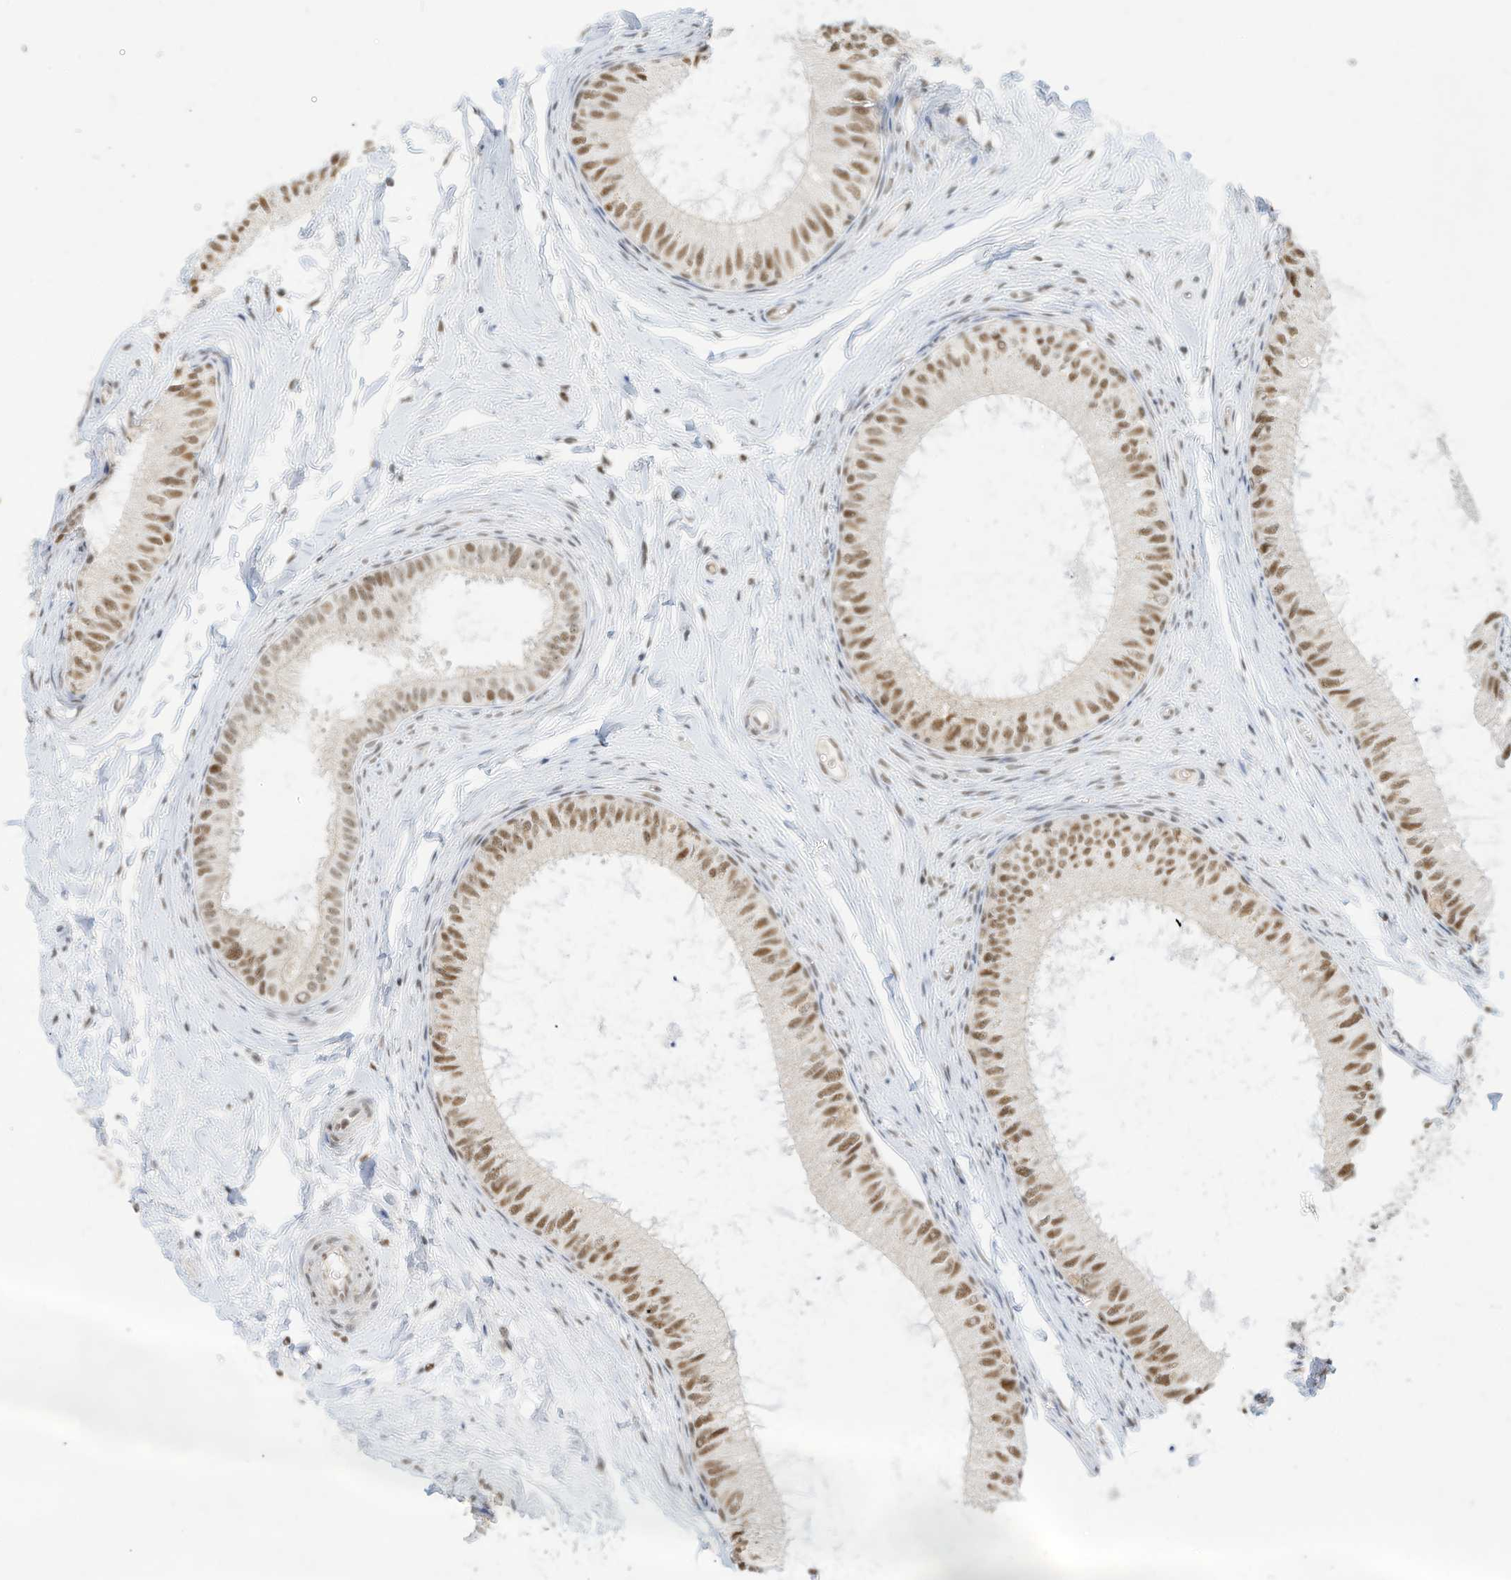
{"staining": {"intensity": "moderate", "quantity": ">75%", "location": "nuclear"}, "tissue": "epididymis", "cell_type": "Glandular cells", "image_type": "normal", "snomed": [{"axis": "morphology", "description": "Normal tissue, NOS"}, {"axis": "topography", "description": "Epididymis"}], "caption": "Protein expression analysis of normal human epididymis reveals moderate nuclear staining in approximately >75% of glandular cells. (DAB (3,3'-diaminobenzidine) IHC with brightfield microscopy, high magnification).", "gene": "NHSL1", "patient": {"sex": "male", "age": 34}}